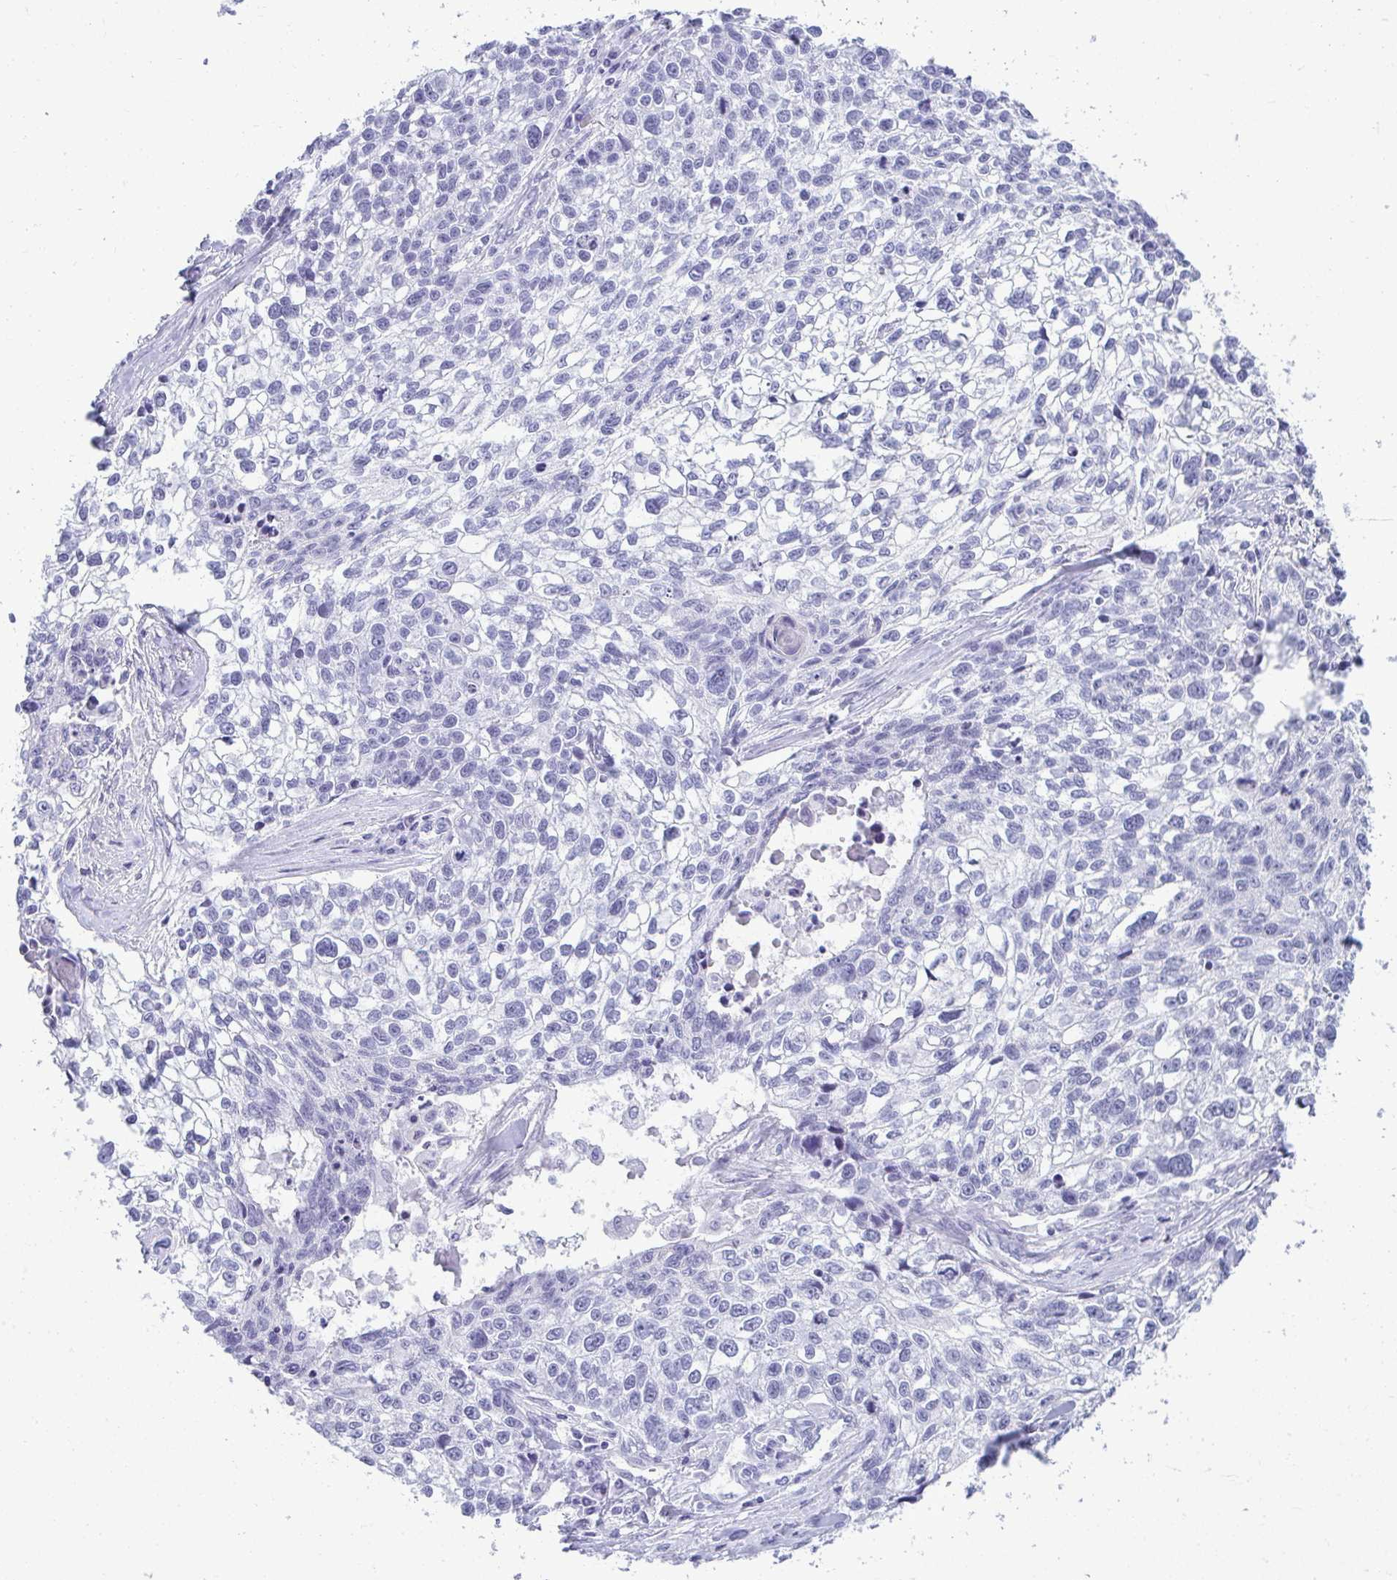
{"staining": {"intensity": "negative", "quantity": "none", "location": "none"}, "tissue": "lung cancer", "cell_type": "Tumor cells", "image_type": "cancer", "snomed": [{"axis": "morphology", "description": "Squamous cell carcinoma, NOS"}, {"axis": "topography", "description": "Lung"}], "caption": "Immunohistochemistry image of neoplastic tissue: human lung squamous cell carcinoma stained with DAB (3,3'-diaminobenzidine) exhibits no significant protein expression in tumor cells.", "gene": "CLGN", "patient": {"sex": "male", "age": 74}}